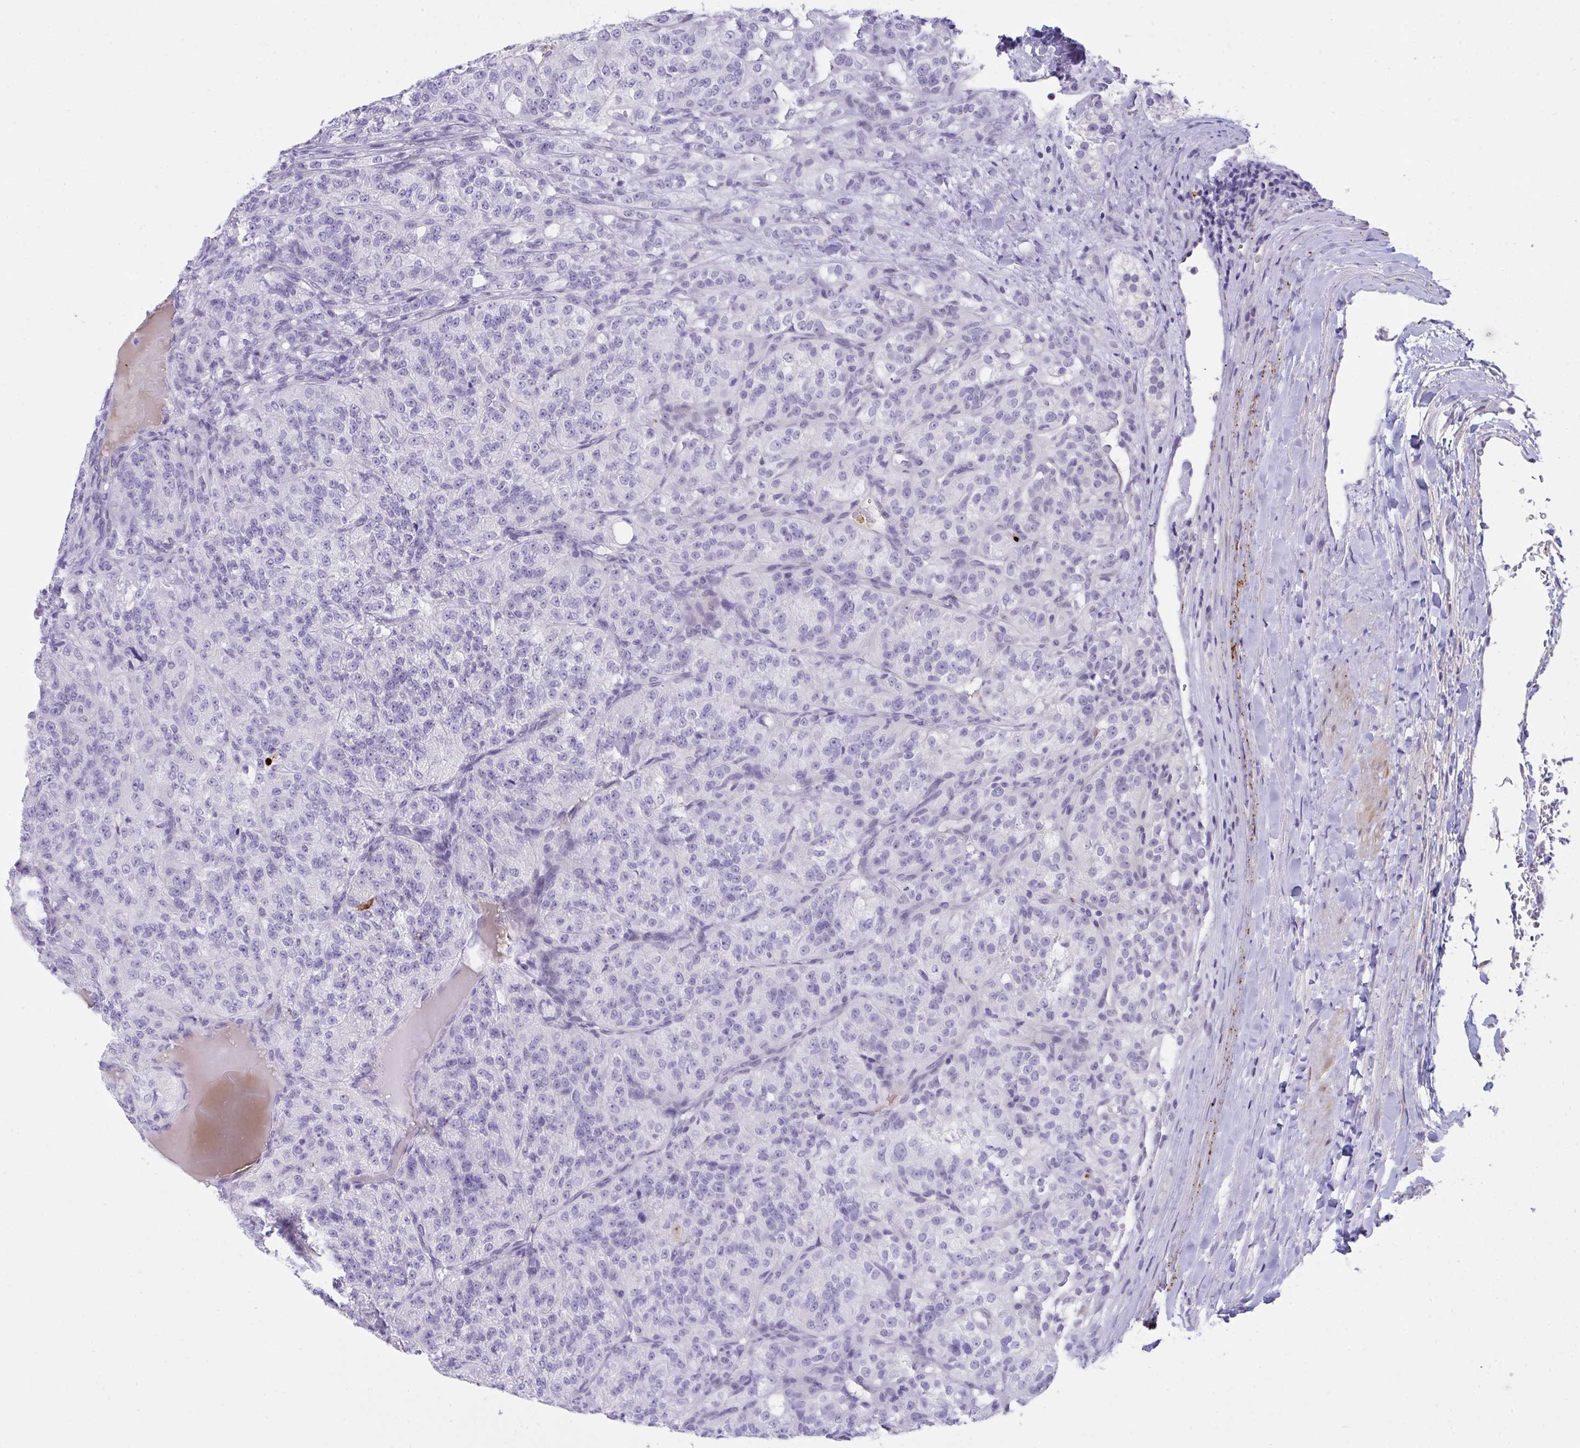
{"staining": {"intensity": "negative", "quantity": "none", "location": "none"}, "tissue": "renal cancer", "cell_type": "Tumor cells", "image_type": "cancer", "snomed": [{"axis": "morphology", "description": "Adenocarcinoma, NOS"}, {"axis": "topography", "description": "Kidney"}], "caption": "A high-resolution histopathology image shows immunohistochemistry staining of renal cancer, which shows no significant positivity in tumor cells.", "gene": "KMT2E", "patient": {"sex": "female", "age": 63}}